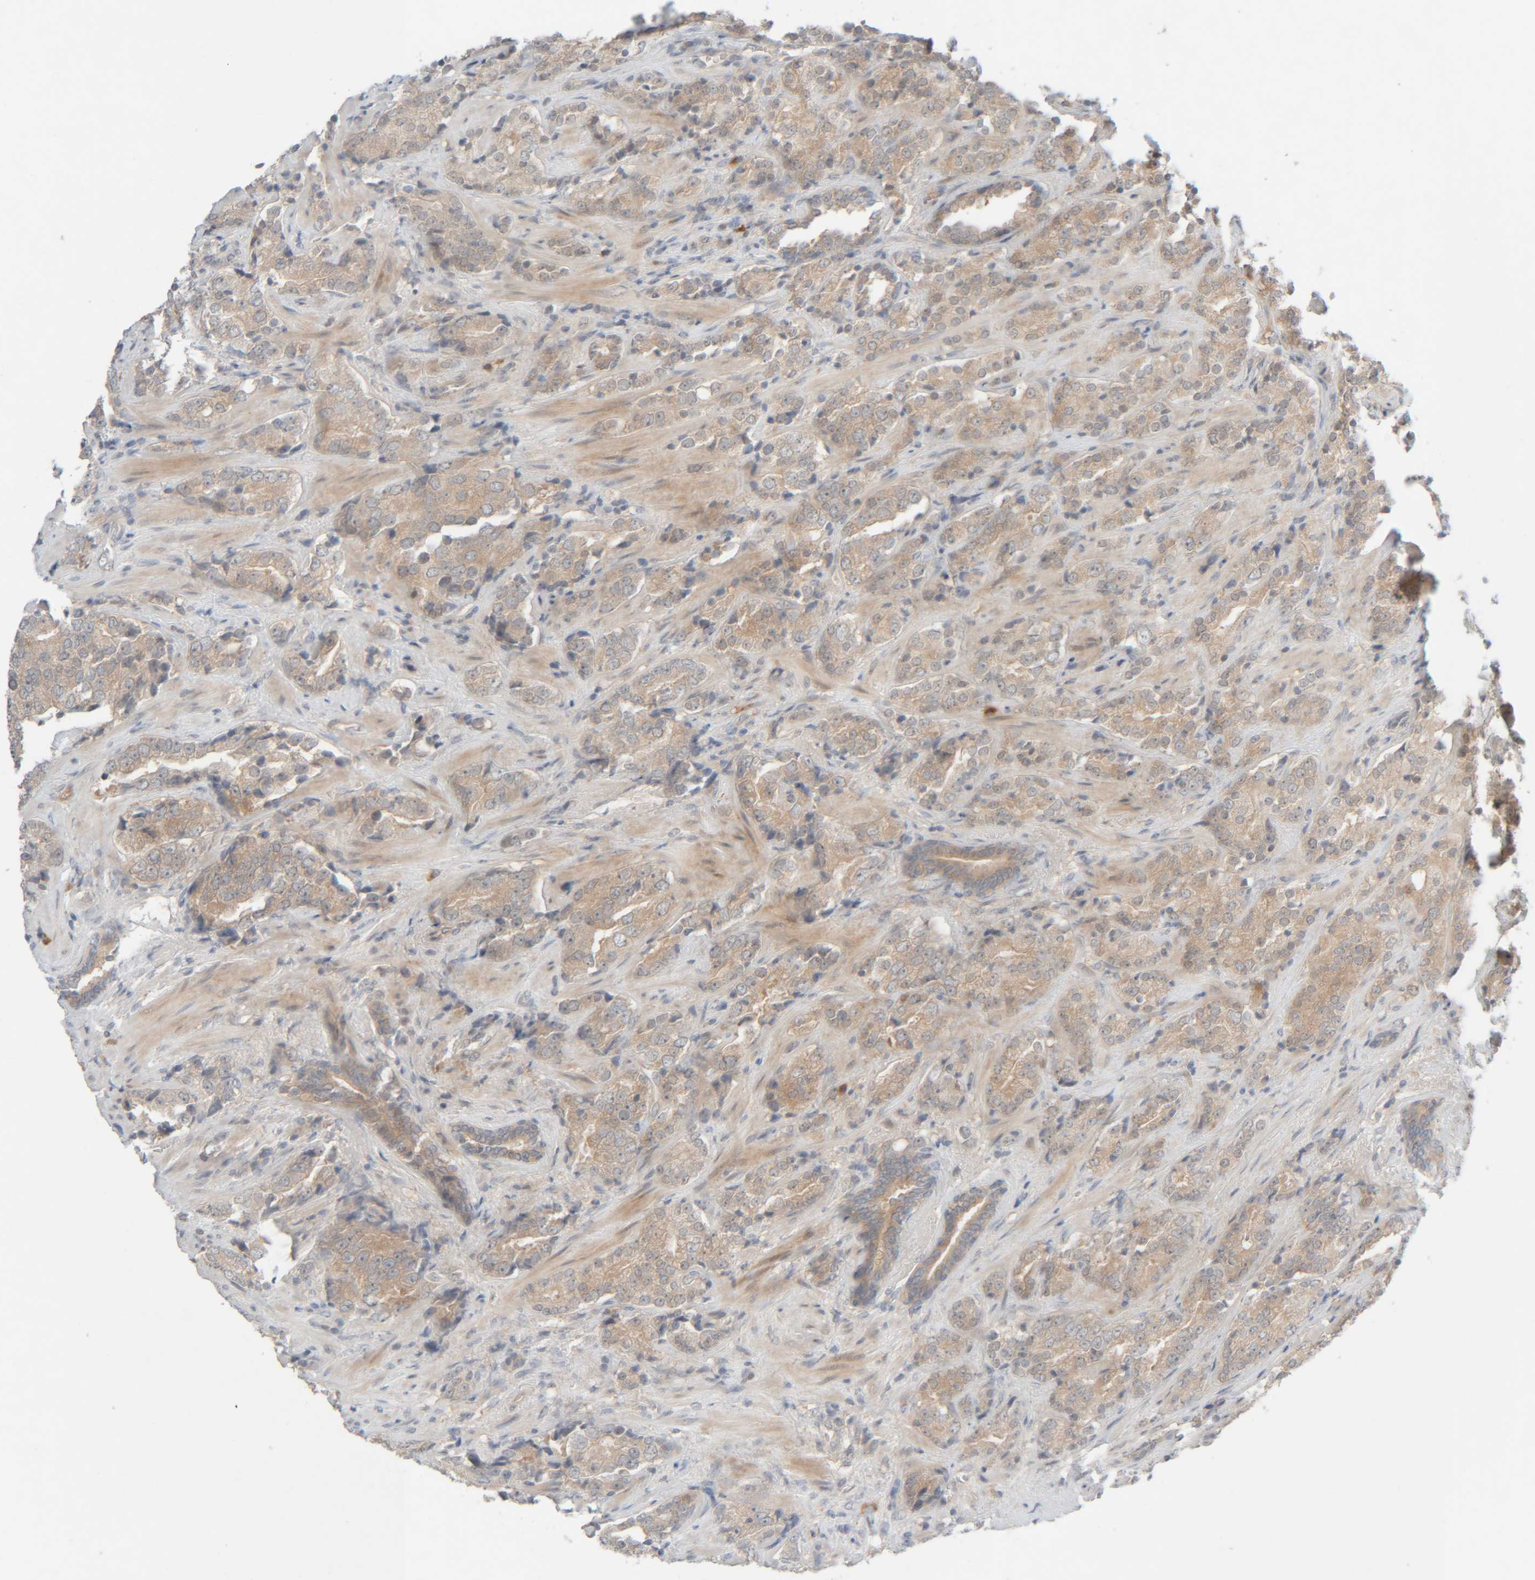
{"staining": {"intensity": "moderate", "quantity": "25%-75%", "location": "cytoplasmic/membranous"}, "tissue": "prostate cancer", "cell_type": "Tumor cells", "image_type": "cancer", "snomed": [{"axis": "morphology", "description": "Adenocarcinoma, High grade"}, {"axis": "topography", "description": "Prostate"}], "caption": "The histopathology image displays a brown stain indicating the presence of a protein in the cytoplasmic/membranous of tumor cells in prostate high-grade adenocarcinoma. Nuclei are stained in blue.", "gene": "CHKA", "patient": {"sex": "male", "age": 71}}